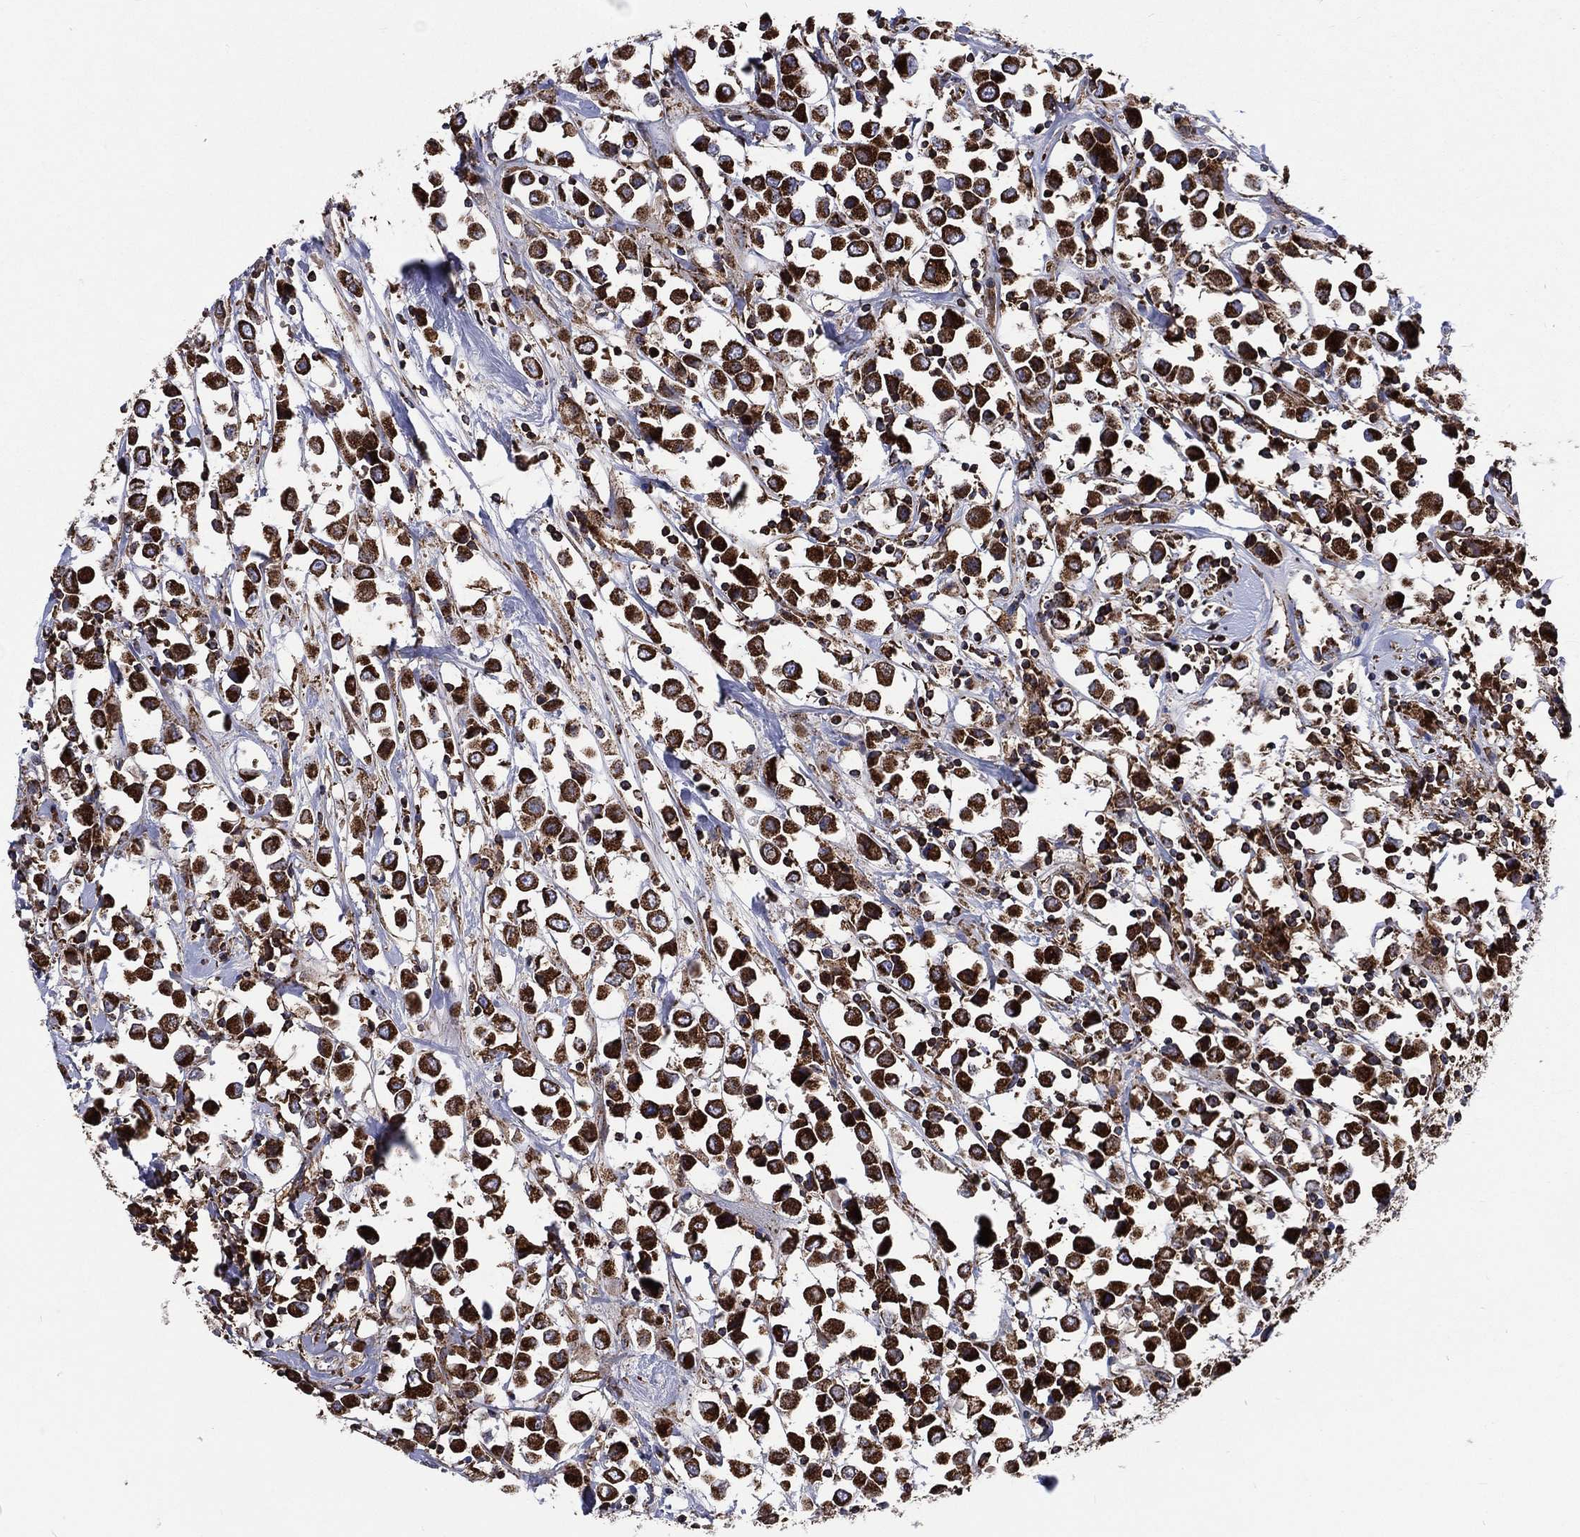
{"staining": {"intensity": "strong", "quantity": ">75%", "location": "cytoplasmic/membranous"}, "tissue": "breast cancer", "cell_type": "Tumor cells", "image_type": "cancer", "snomed": [{"axis": "morphology", "description": "Duct carcinoma"}, {"axis": "topography", "description": "Breast"}], "caption": "Brown immunohistochemical staining in breast cancer reveals strong cytoplasmic/membranous positivity in about >75% of tumor cells.", "gene": "ANKRD37", "patient": {"sex": "female", "age": 61}}